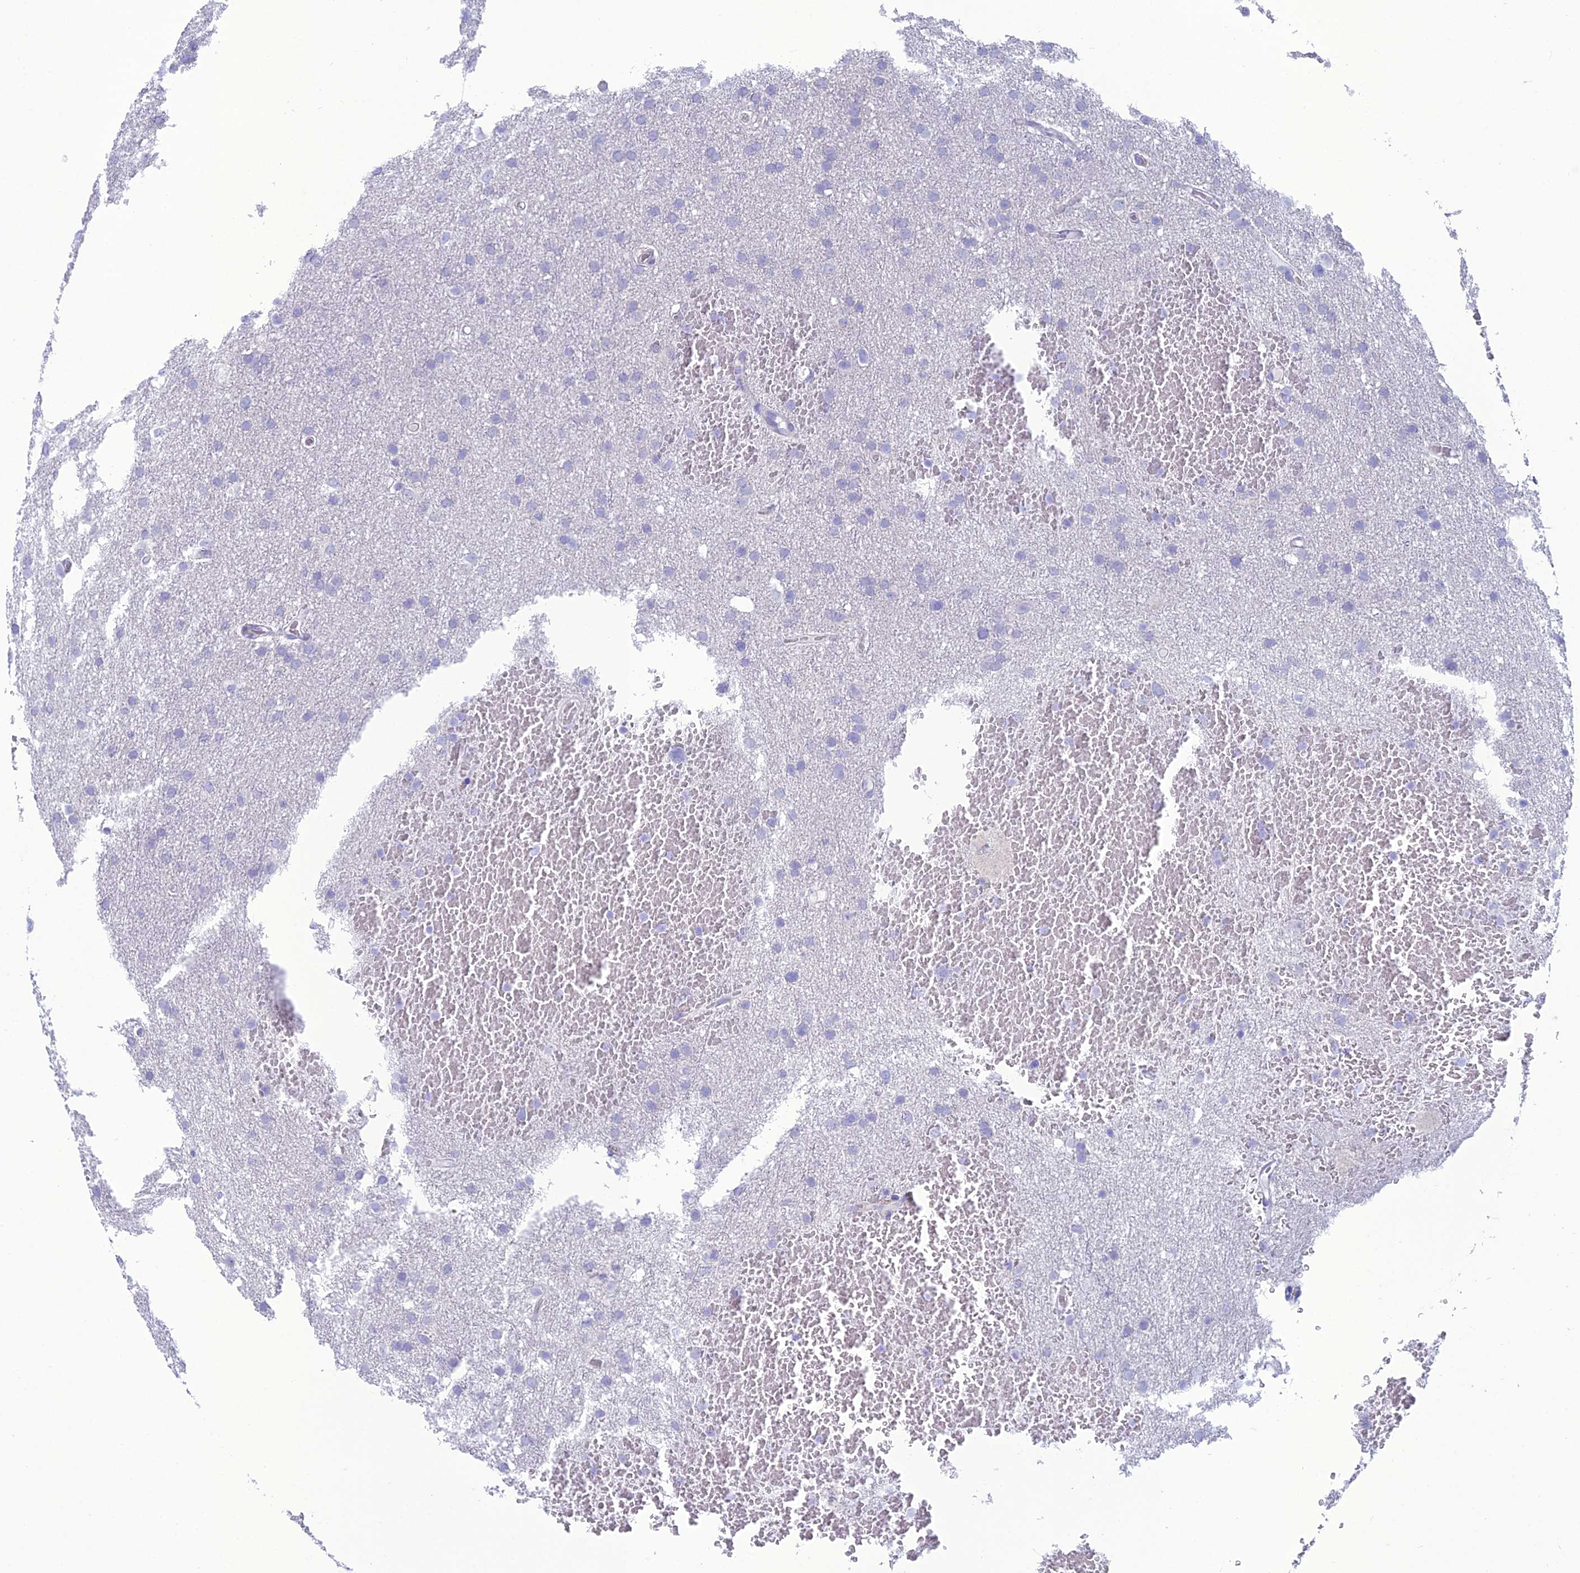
{"staining": {"intensity": "negative", "quantity": "none", "location": "none"}, "tissue": "glioma", "cell_type": "Tumor cells", "image_type": "cancer", "snomed": [{"axis": "morphology", "description": "Glioma, malignant, High grade"}, {"axis": "topography", "description": "Cerebral cortex"}], "caption": "Micrograph shows no protein expression in tumor cells of glioma tissue.", "gene": "GNPNAT1", "patient": {"sex": "female", "age": 36}}